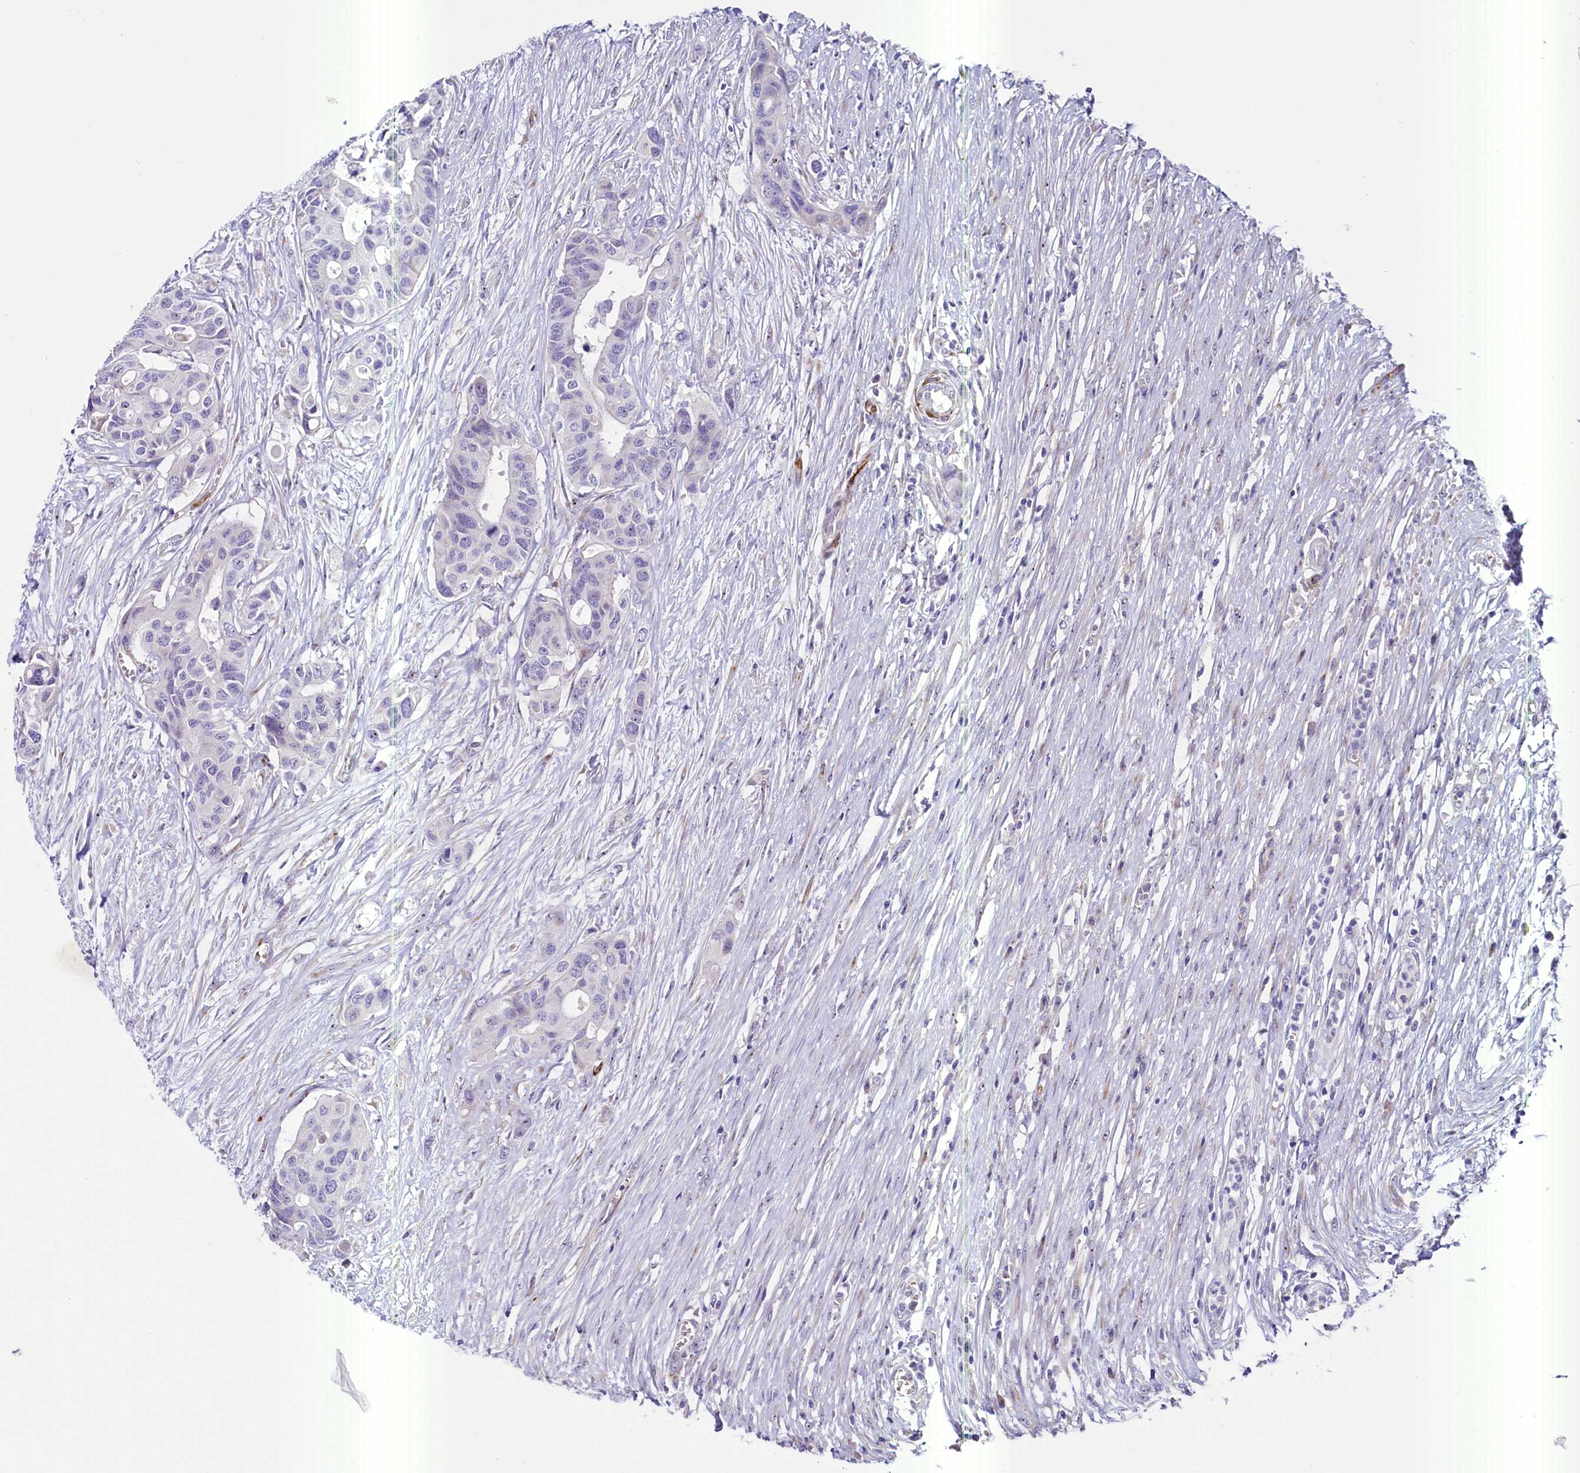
{"staining": {"intensity": "negative", "quantity": "none", "location": "none"}, "tissue": "colorectal cancer", "cell_type": "Tumor cells", "image_type": "cancer", "snomed": [{"axis": "morphology", "description": "Adenocarcinoma, NOS"}, {"axis": "topography", "description": "Colon"}], "caption": "Immunohistochemical staining of human colorectal adenocarcinoma shows no significant expression in tumor cells.", "gene": "SH3TC2", "patient": {"sex": "male", "age": 77}}